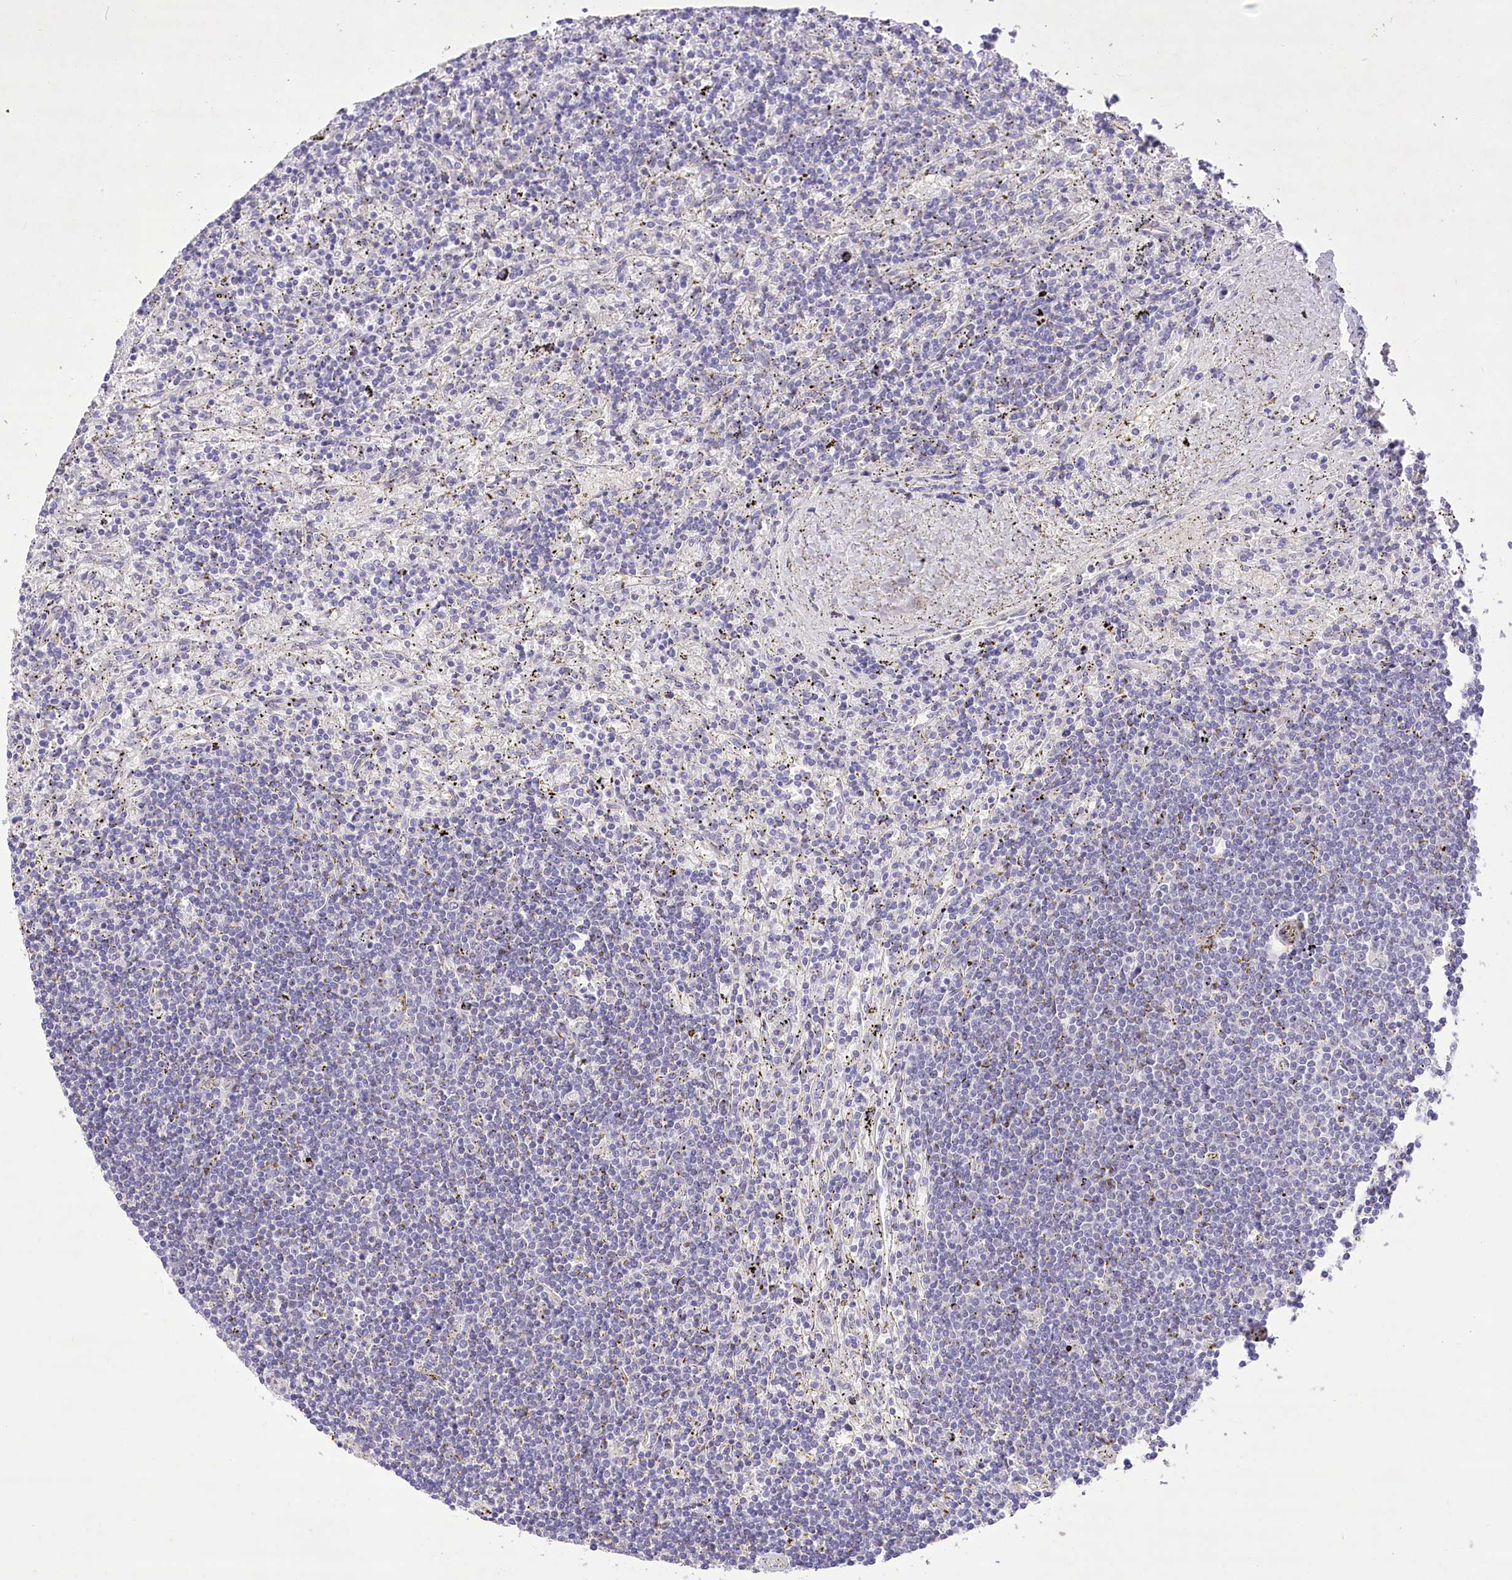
{"staining": {"intensity": "negative", "quantity": "none", "location": "none"}, "tissue": "lymphoma", "cell_type": "Tumor cells", "image_type": "cancer", "snomed": [{"axis": "morphology", "description": "Malignant lymphoma, non-Hodgkin's type, Low grade"}, {"axis": "topography", "description": "Spleen"}], "caption": "The micrograph exhibits no staining of tumor cells in malignant lymphoma, non-Hodgkin's type (low-grade).", "gene": "ANGPTL3", "patient": {"sex": "male", "age": 76}}